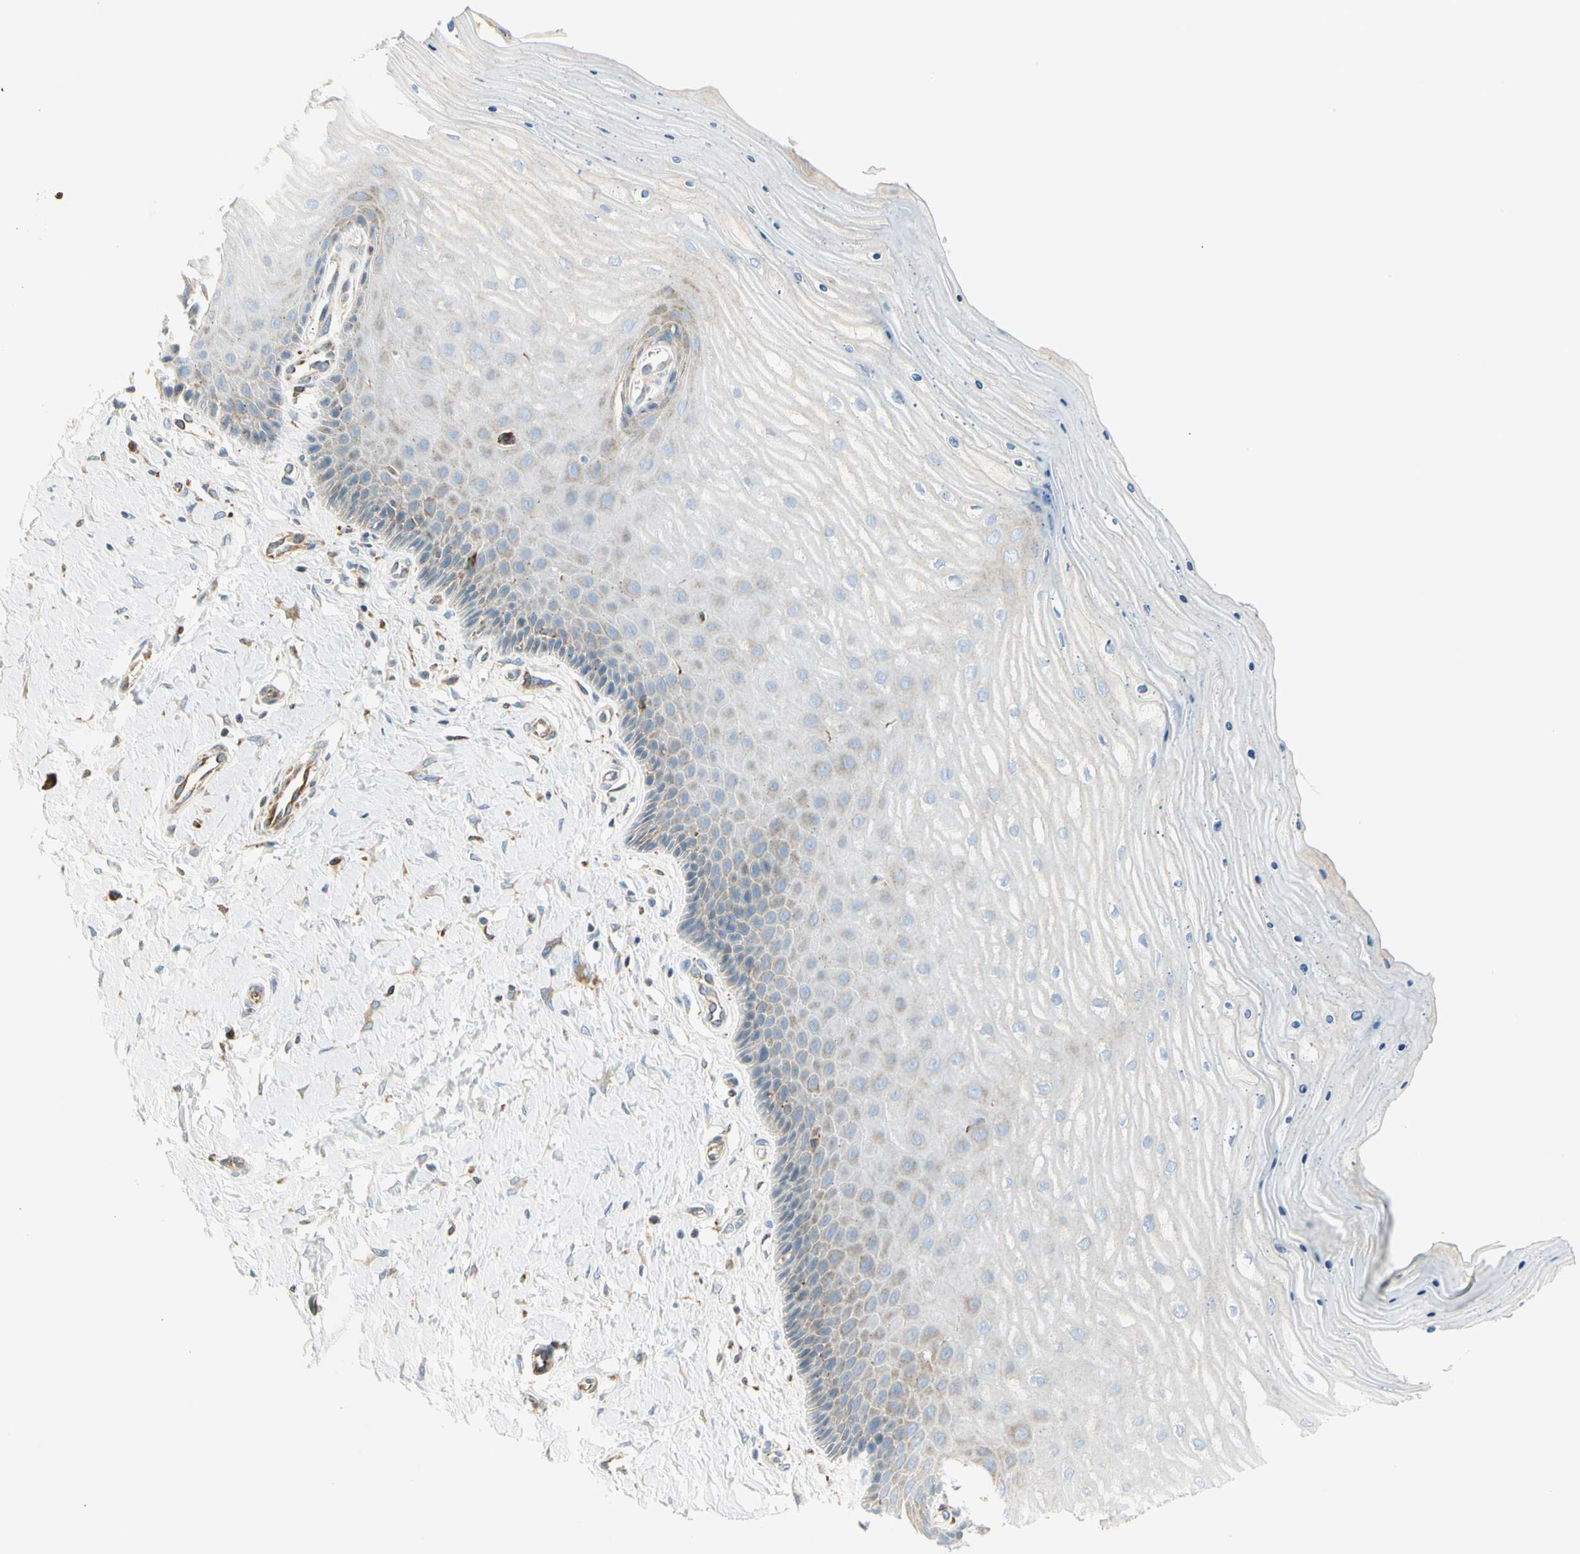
{"staining": {"intensity": "negative", "quantity": "none", "location": "none"}, "tissue": "cervix", "cell_type": "Glandular cells", "image_type": "normal", "snomed": [{"axis": "morphology", "description": "Normal tissue, NOS"}, {"axis": "topography", "description": "Cervix"}], "caption": "This is an immunohistochemistry photomicrograph of benign cervix. There is no expression in glandular cells.", "gene": "TNFSF11", "patient": {"sex": "female", "age": 55}}